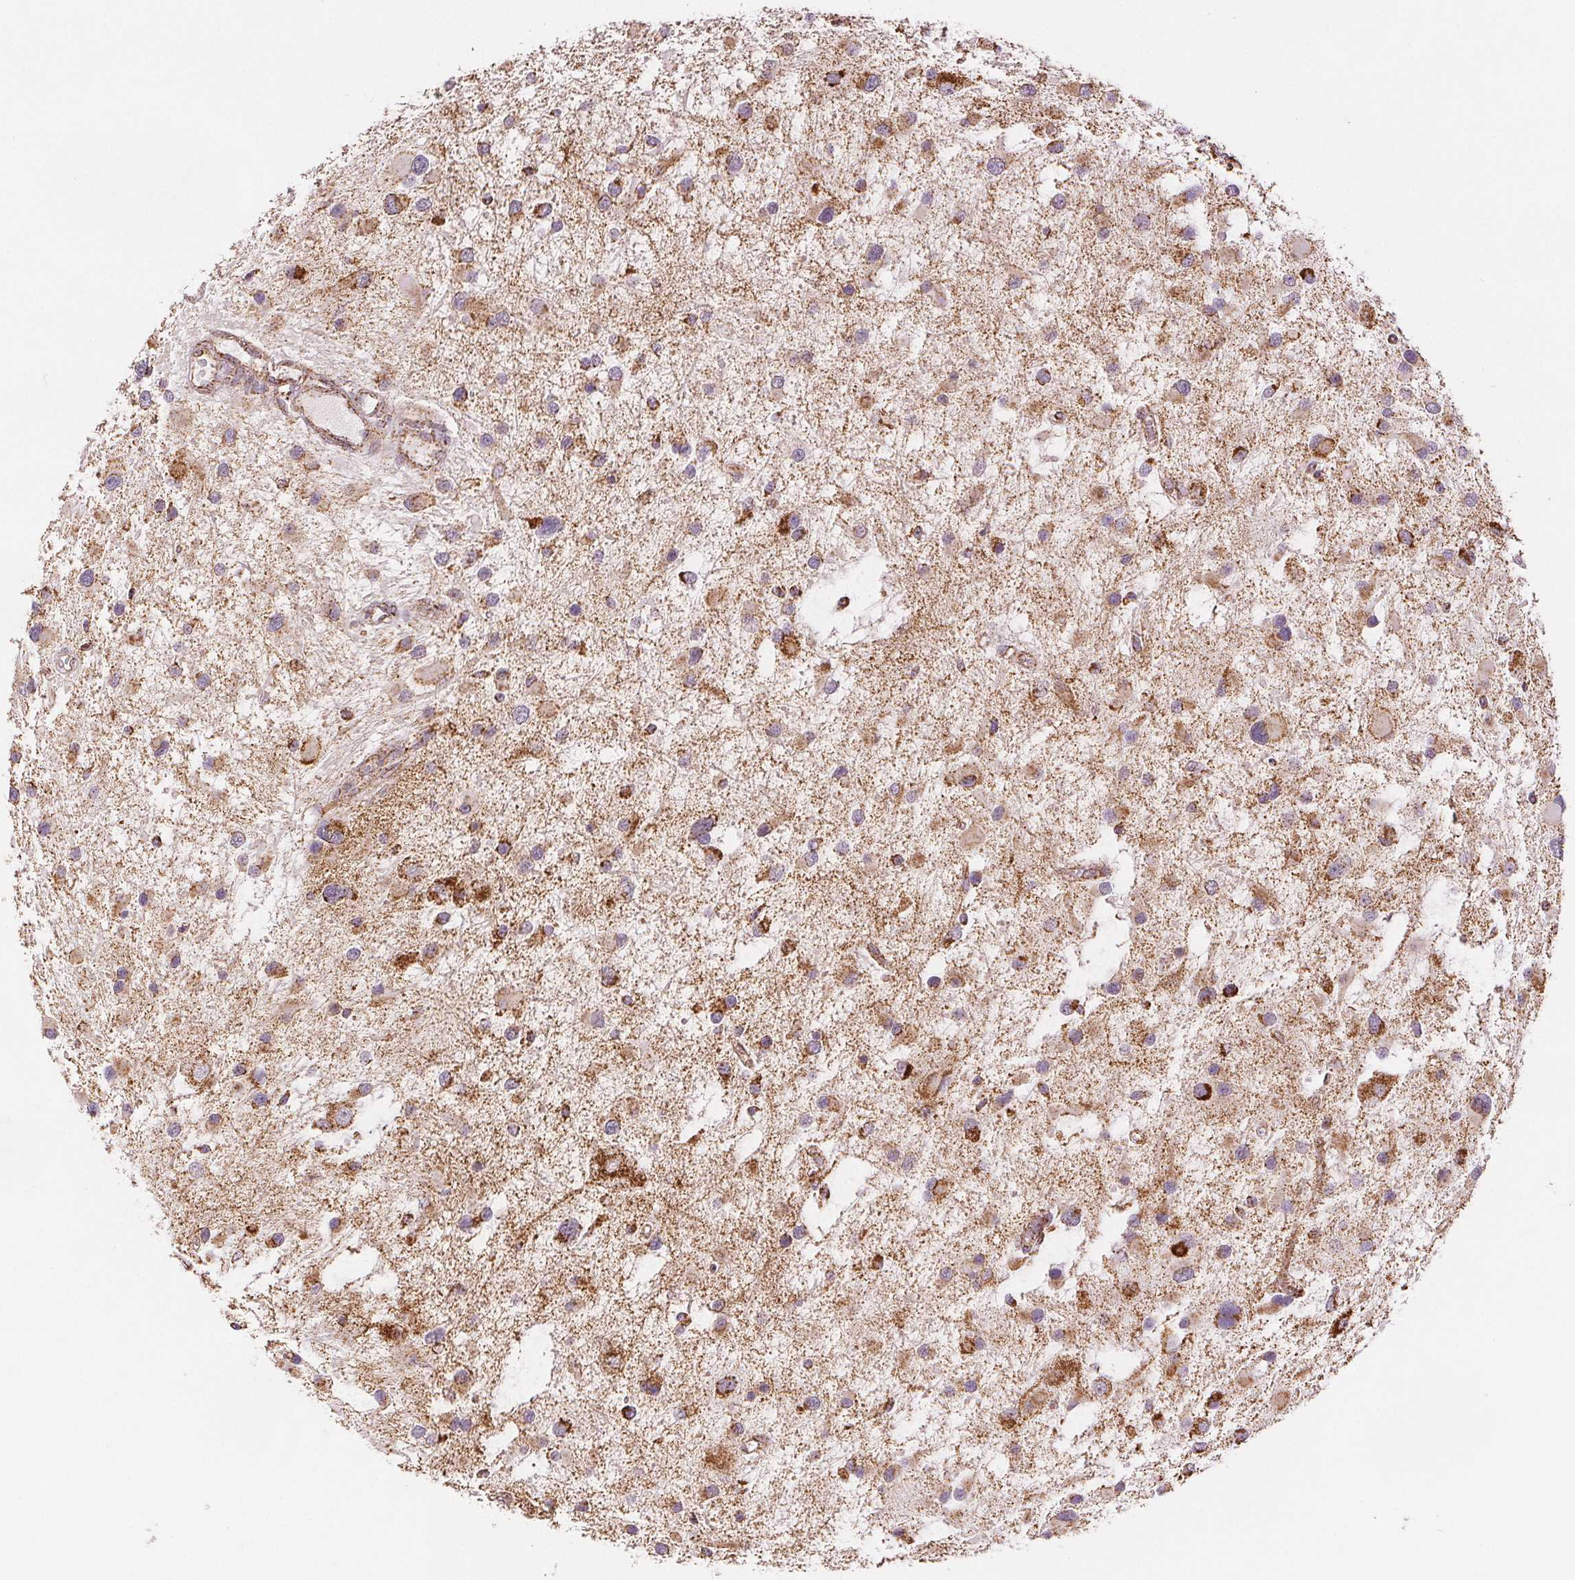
{"staining": {"intensity": "strong", "quantity": "25%-75%", "location": "cytoplasmic/membranous"}, "tissue": "glioma", "cell_type": "Tumor cells", "image_type": "cancer", "snomed": [{"axis": "morphology", "description": "Glioma, malignant, Low grade"}, {"axis": "topography", "description": "Brain"}], "caption": "Human malignant glioma (low-grade) stained with a brown dye exhibits strong cytoplasmic/membranous positive staining in about 25%-75% of tumor cells.", "gene": "SDHB", "patient": {"sex": "female", "age": 32}}